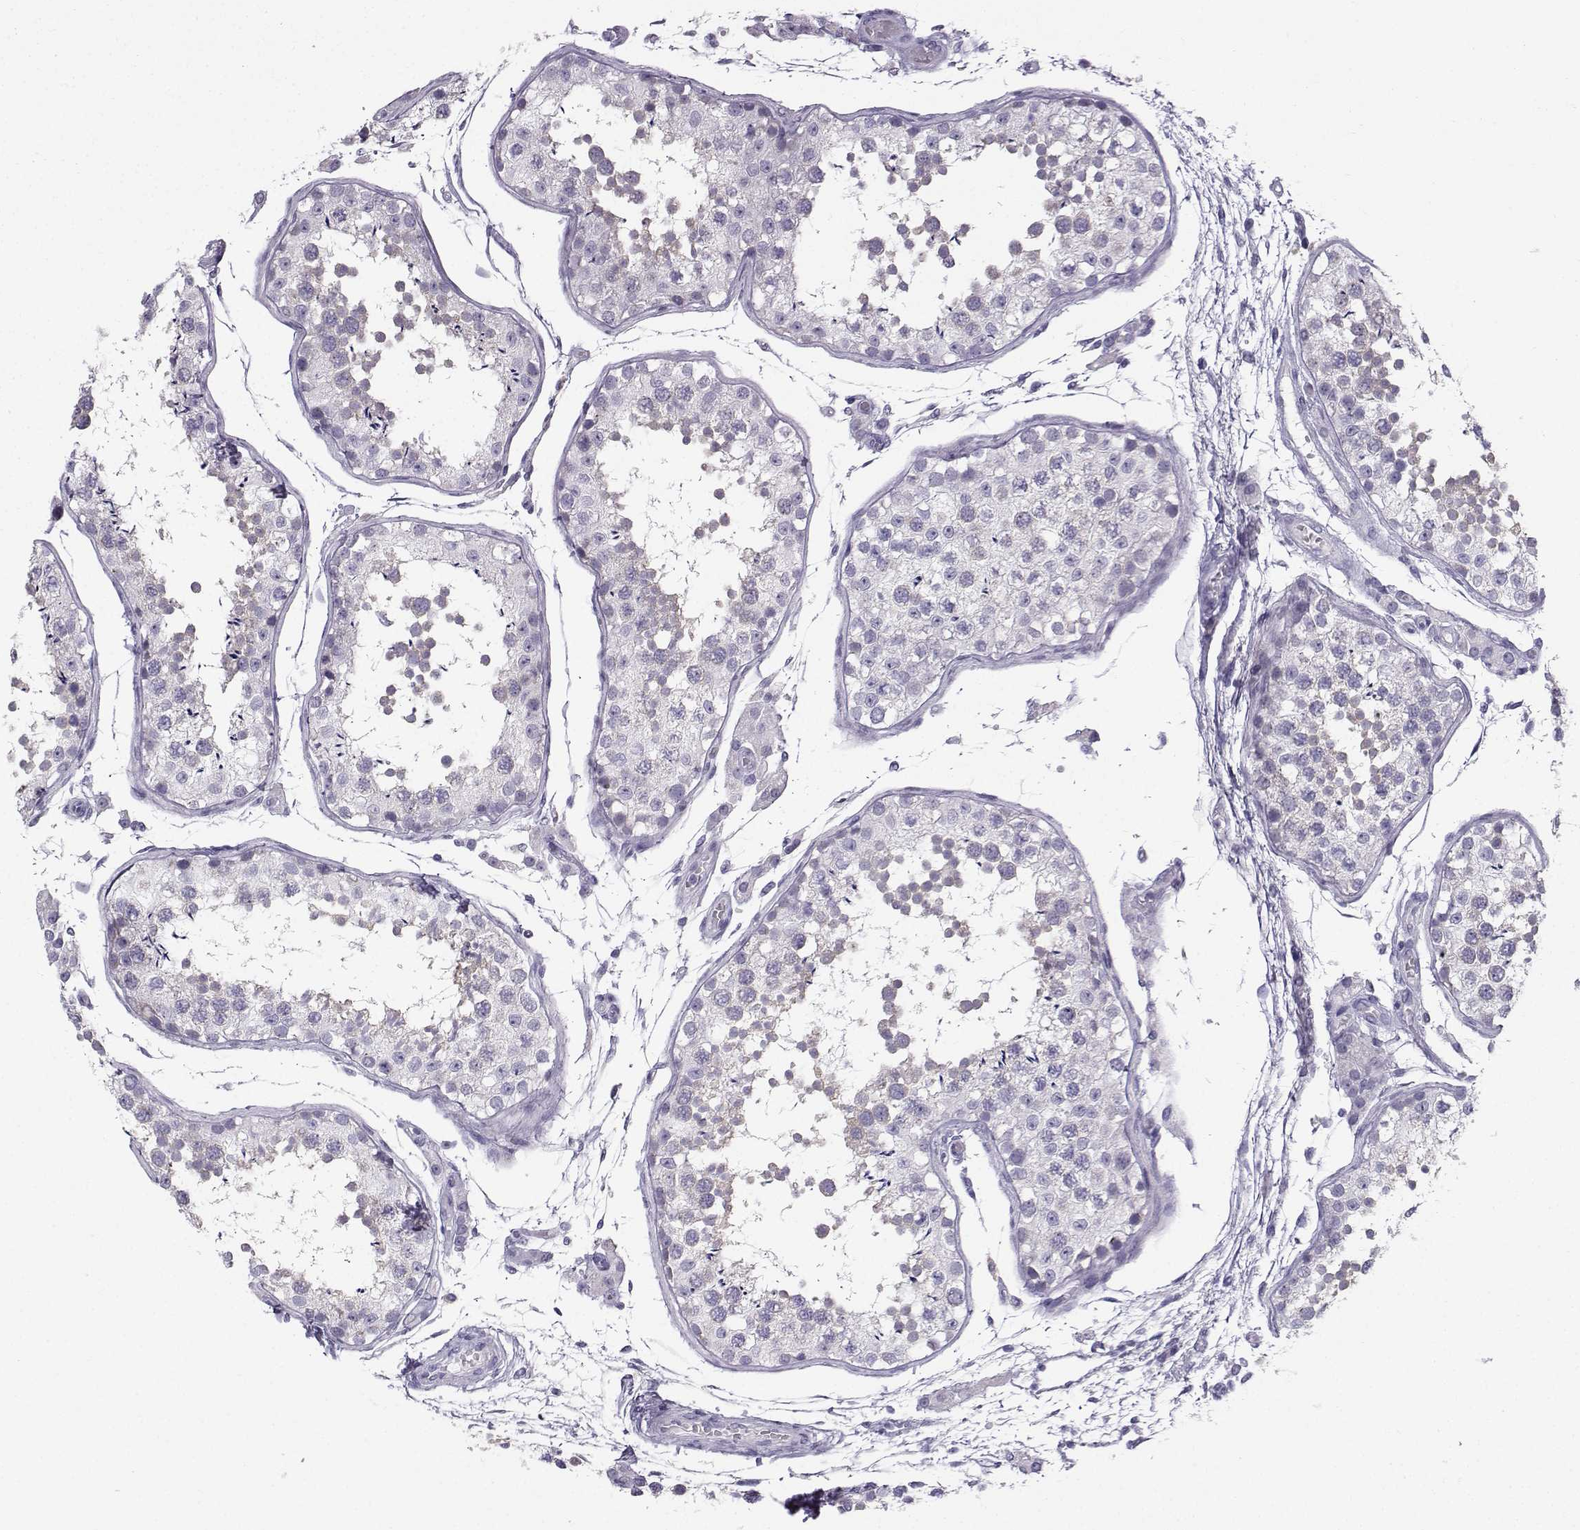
{"staining": {"intensity": "weak", "quantity": "<25%", "location": "cytoplasmic/membranous"}, "tissue": "testis", "cell_type": "Cells in seminiferous ducts", "image_type": "normal", "snomed": [{"axis": "morphology", "description": "Normal tissue, NOS"}, {"axis": "topography", "description": "Testis"}], "caption": "The photomicrograph reveals no significant positivity in cells in seminiferous ducts of testis. (DAB (3,3'-diaminobenzidine) IHC with hematoxylin counter stain).", "gene": "ZBTB8B", "patient": {"sex": "male", "age": 29}}